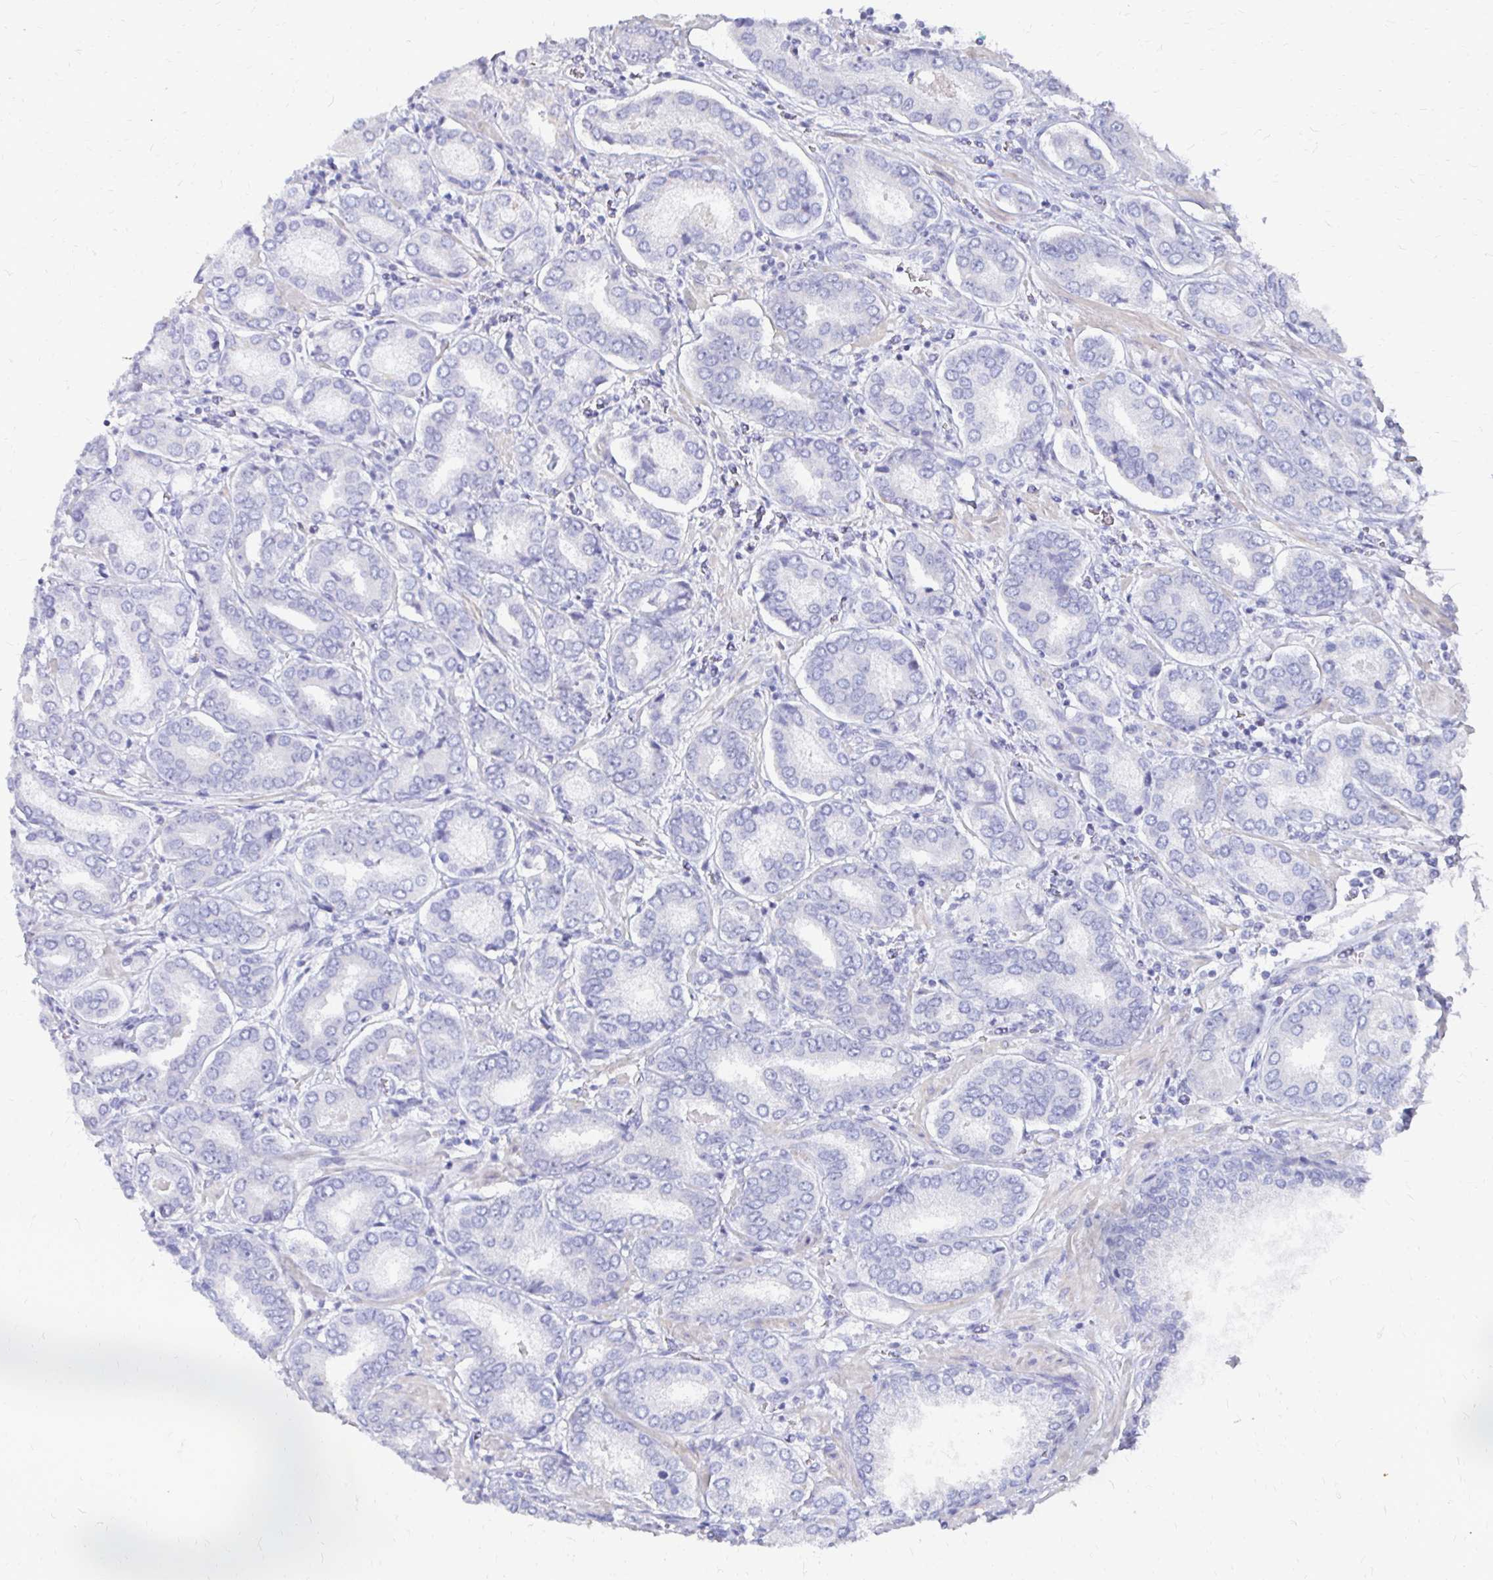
{"staining": {"intensity": "negative", "quantity": "none", "location": "none"}, "tissue": "prostate cancer", "cell_type": "Tumor cells", "image_type": "cancer", "snomed": [{"axis": "morphology", "description": "Adenocarcinoma, High grade"}, {"axis": "topography", "description": "Prostate"}], "caption": "The IHC histopathology image has no significant staining in tumor cells of high-grade adenocarcinoma (prostate) tissue.", "gene": "SYCP3", "patient": {"sex": "male", "age": 72}}